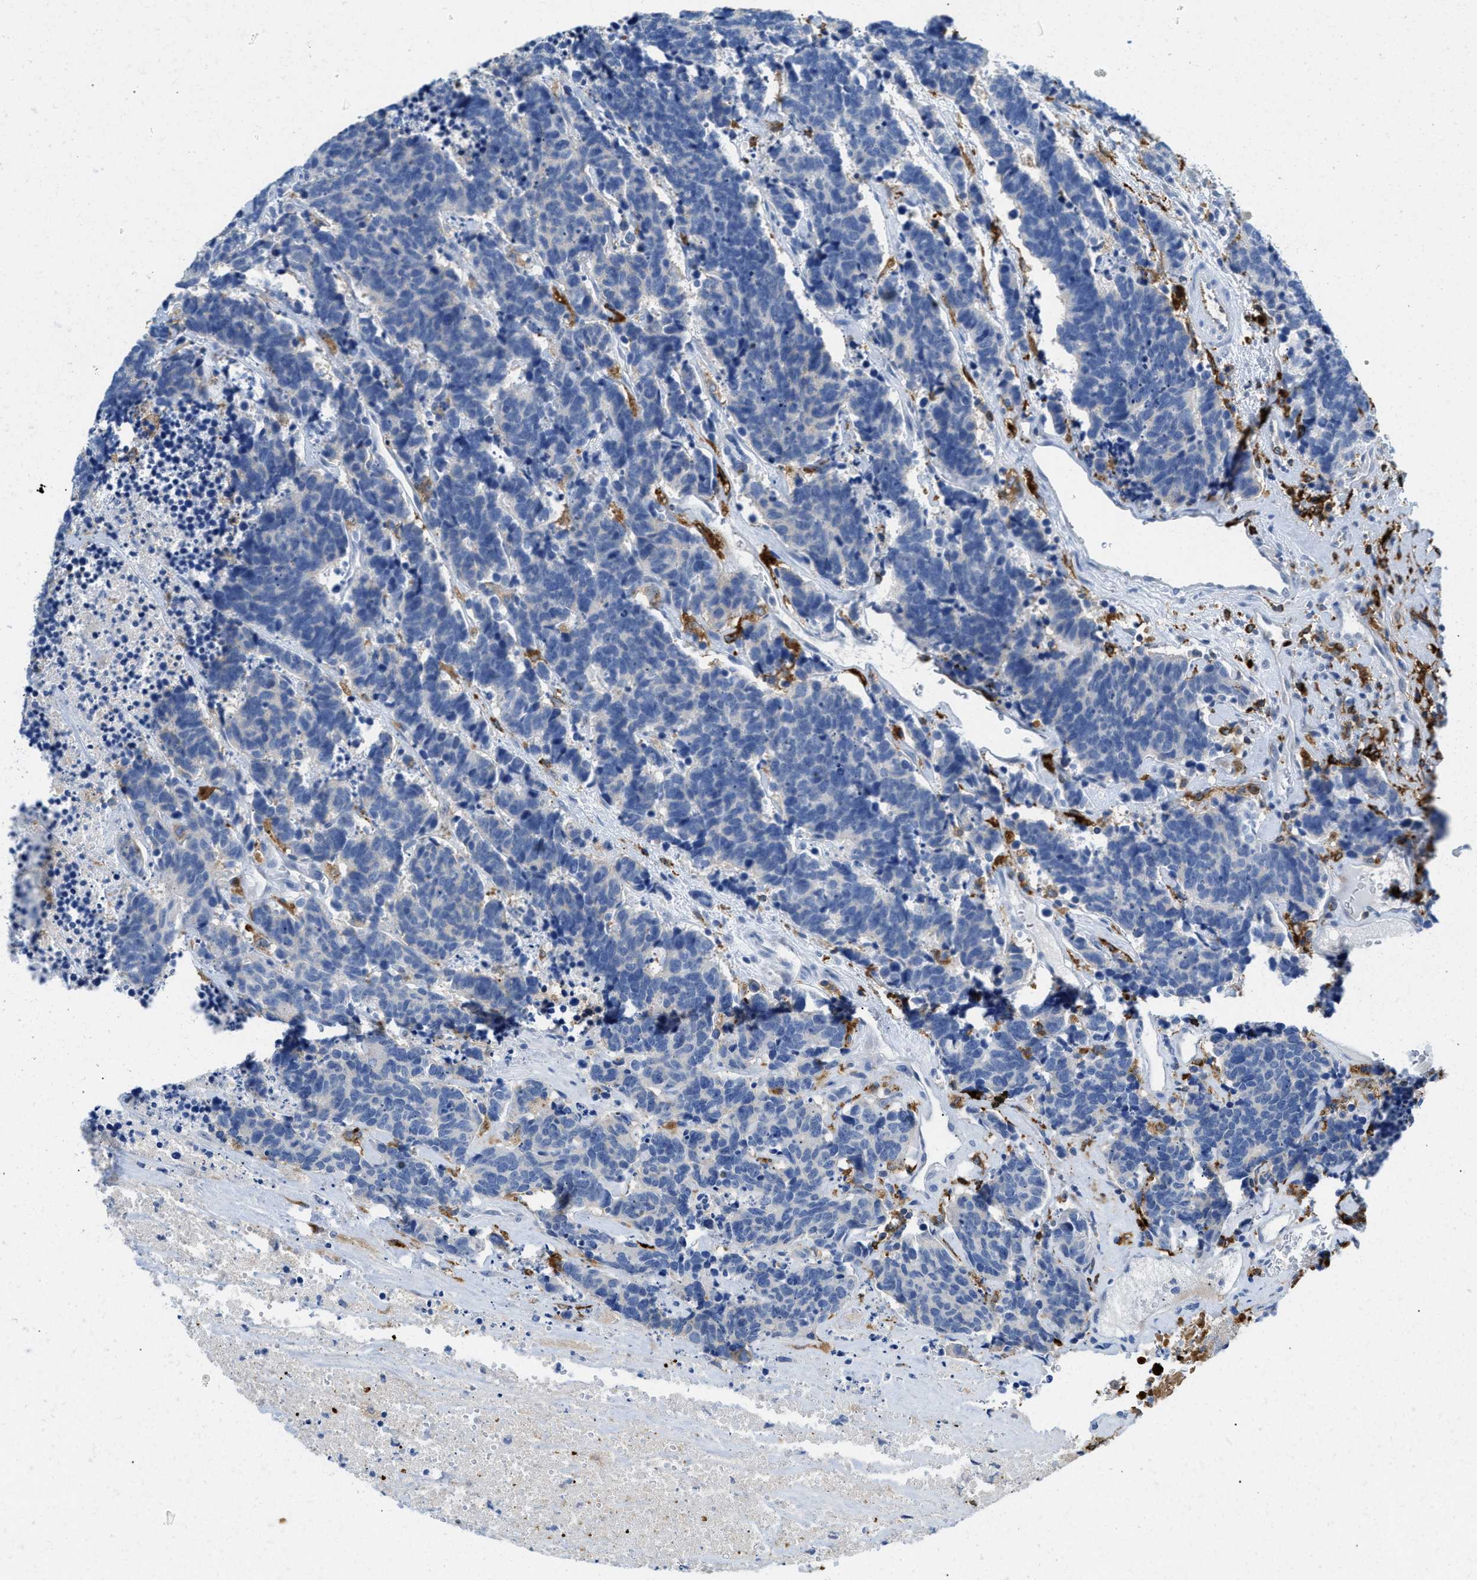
{"staining": {"intensity": "negative", "quantity": "none", "location": "none"}, "tissue": "carcinoid", "cell_type": "Tumor cells", "image_type": "cancer", "snomed": [{"axis": "morphology", "description": "Carcinoma, NOS"}, {"axis": "morphology", "description": "Carcinoid, malignant, NOS"}, {"axis": "topography", "description": "Urinary bladder"}], "caption": "This photomicrograph is of carcinoid stained with immunohistochemistry (IHC) to label a protein in brown with the nuclei are counter-stained blue. There is no staining in tumor cells.", "gene": "CD226", "patient": {"sex": "male", "age": 57}}